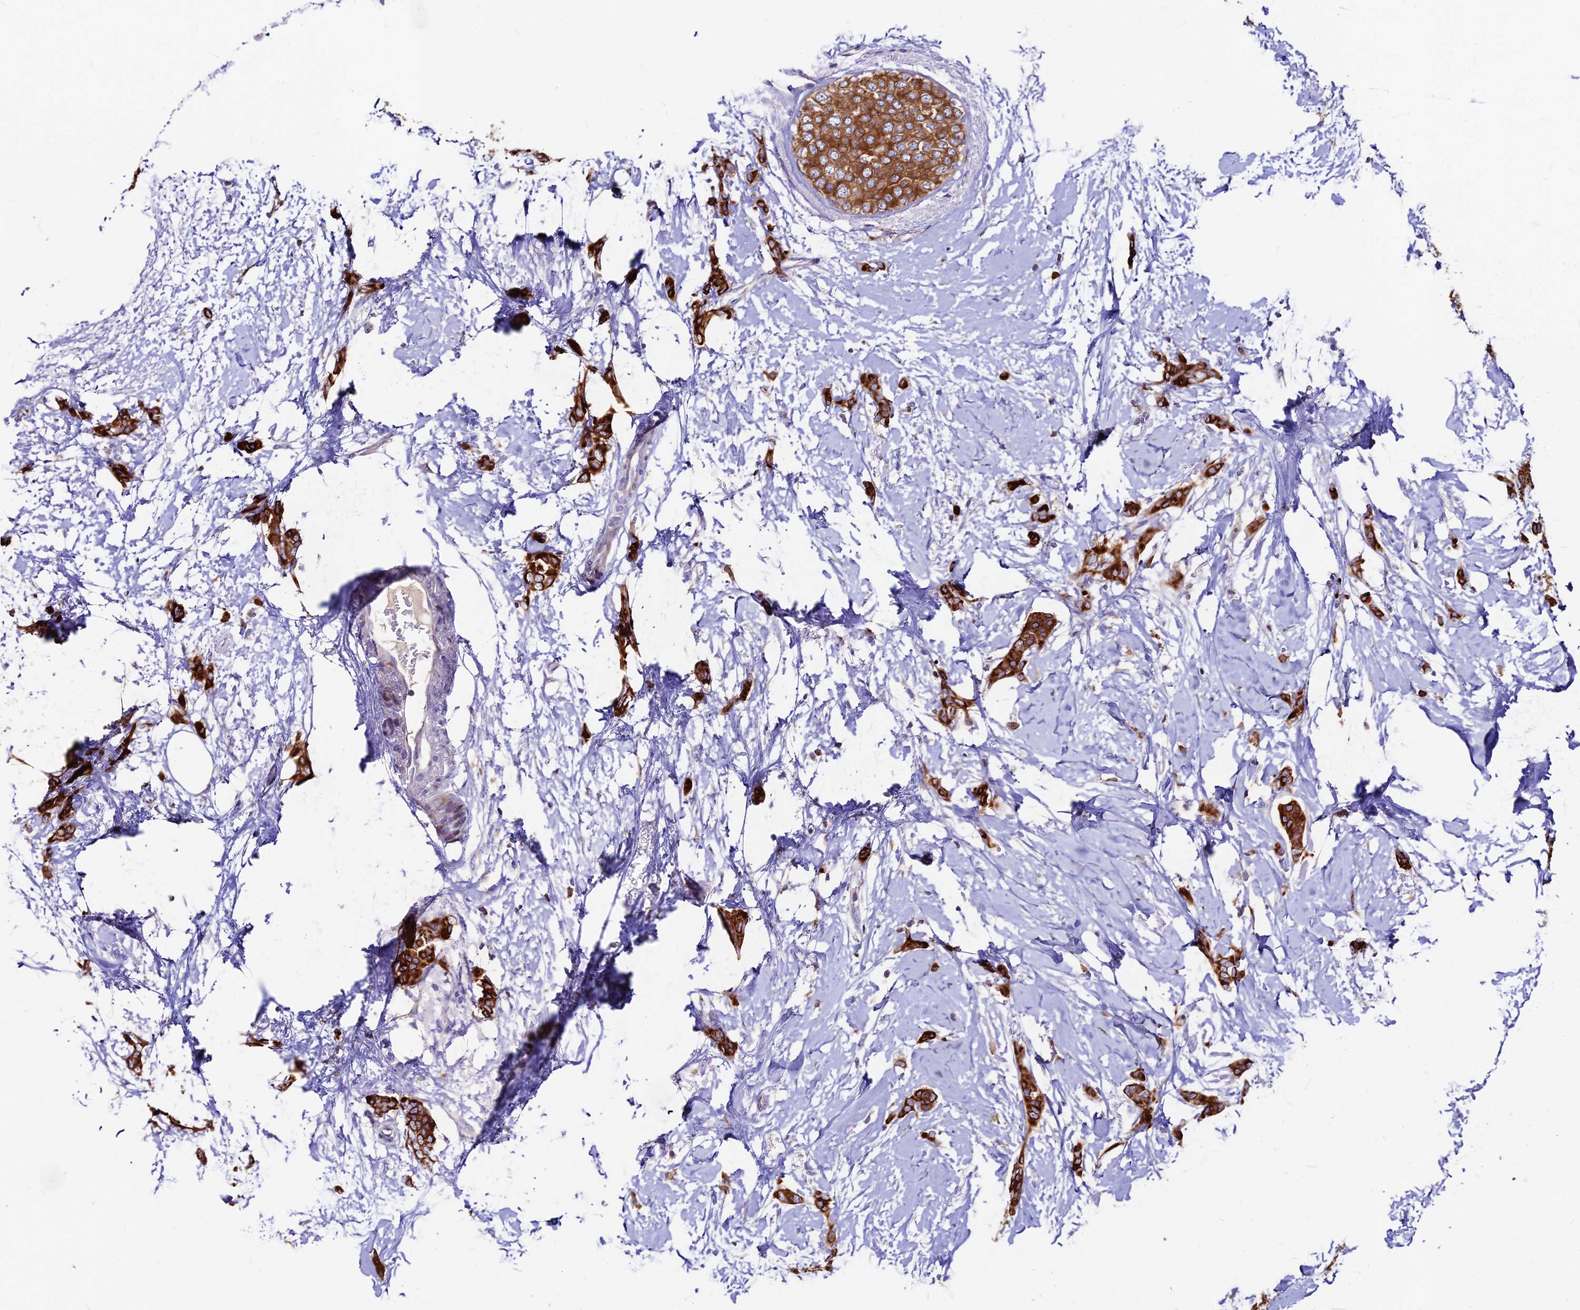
{"staining": {"intensity": "strong", "quantity": ">75%", "location": "cytoplasmic/membranous"}, "tissue": "breast cancer", "cell_type": "Tumor cells", "image_type": "cancer", "snomed": [{"axis": "morphology", "description": "Duct carcinoma"}, {"axis": "topography", "description": "Breast"}], "caption": "Protein expression analysis of human breast cancer (intraductal carcinoma) reveals strong cytoplasmic/membranous positivity in about >75% of tumor cells.", "gene": "DENND2D", "patient": {"sex": "female", "age": 72}}